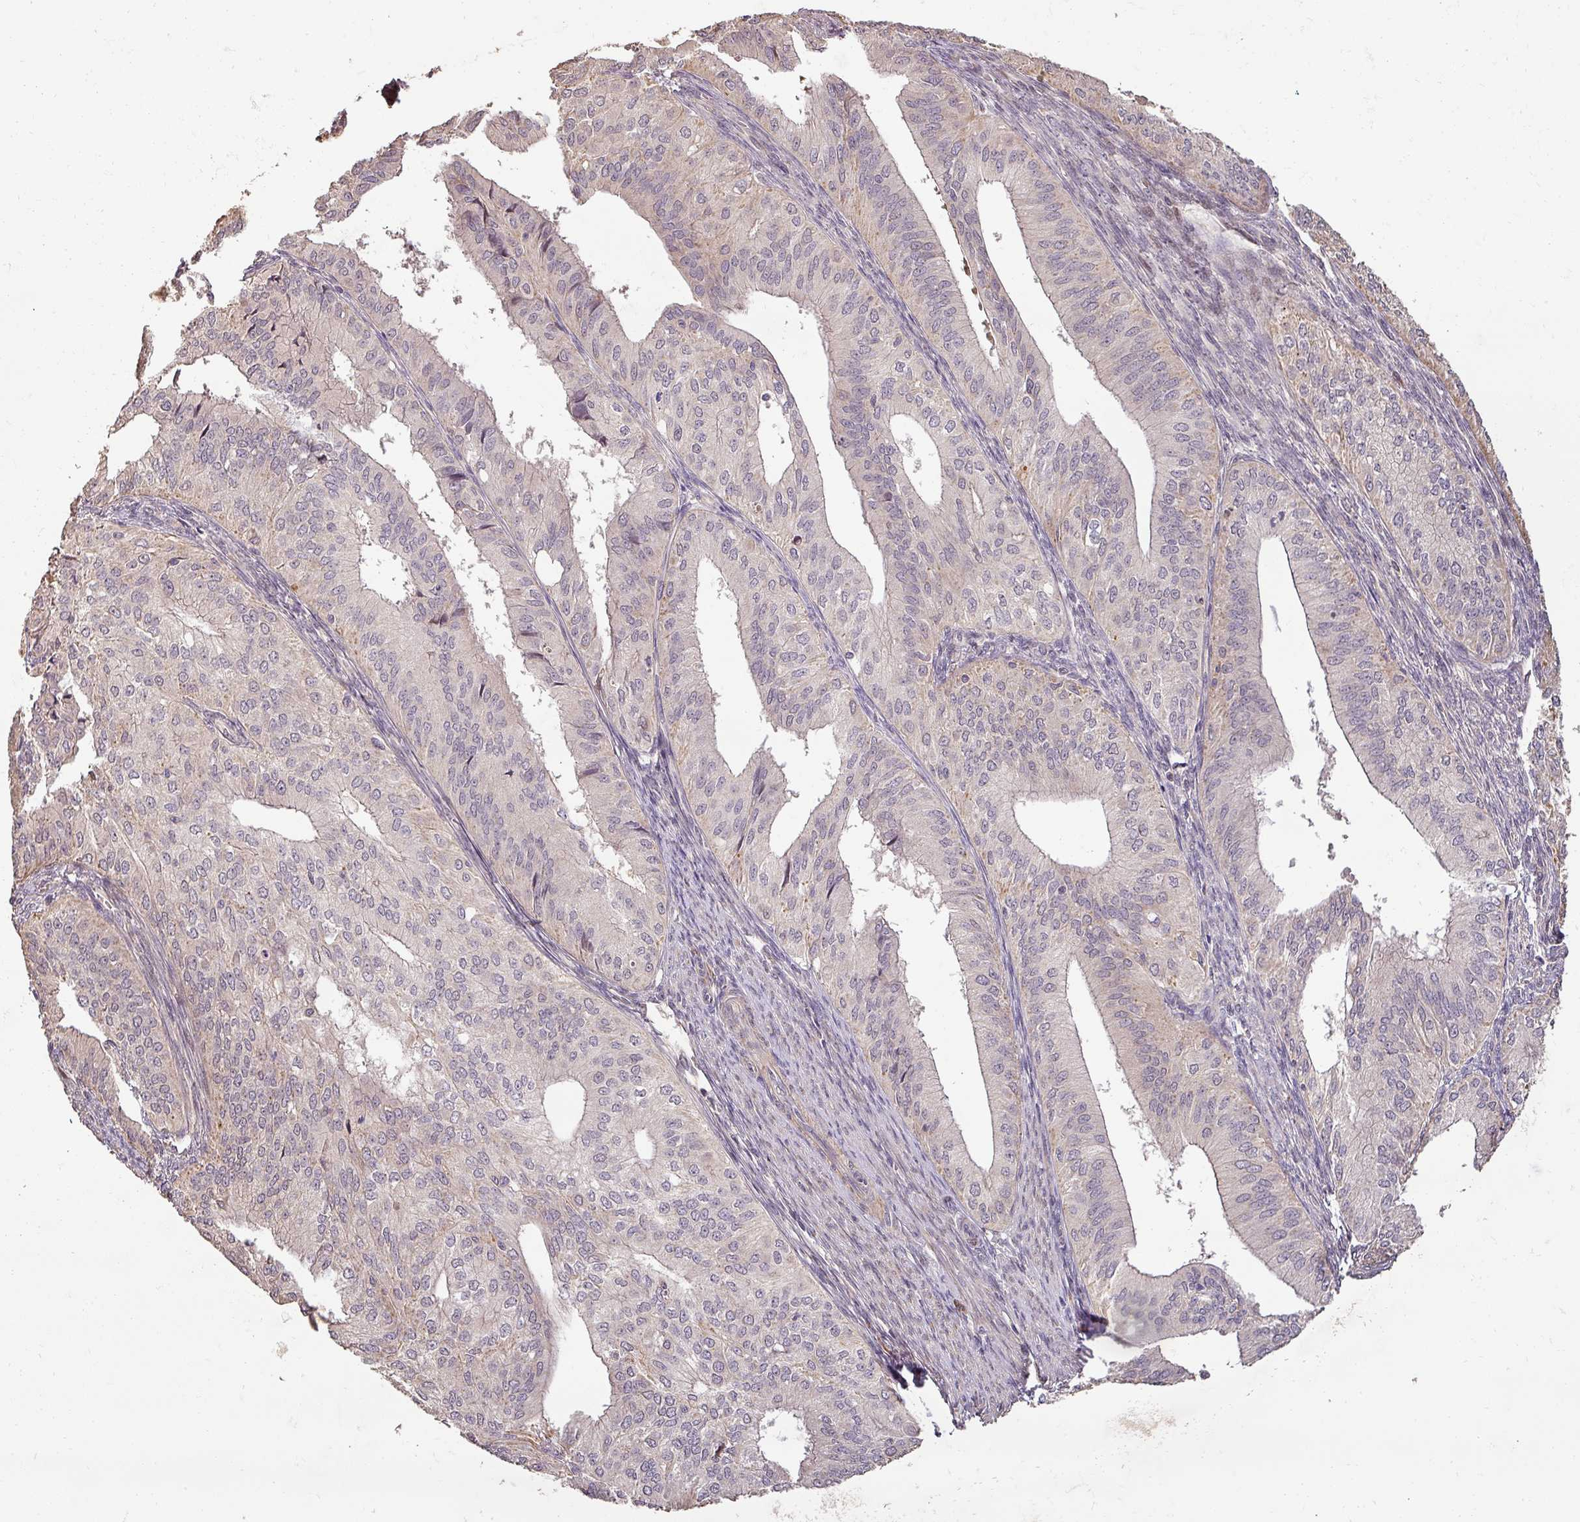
{"staining": {"intensity": "negative", "quantity": "none", "location": "none"}, "tissue": "endometrial cancer", "cell_type": "Tumor cells", "image_type": "cancer", "snomed": [{"axis": "morphology", "description": "Adenocarcinoma, NOS"}, {"axis": "topography", "description": "Endometrium"}], "caption": "A high-resolution histopathology image shows IHC staining of endometrial cancer, which reveals no significant expression in tumor cells.", "gene": "BPIFB3", "patient": {"sex": "female", "age": 50}}